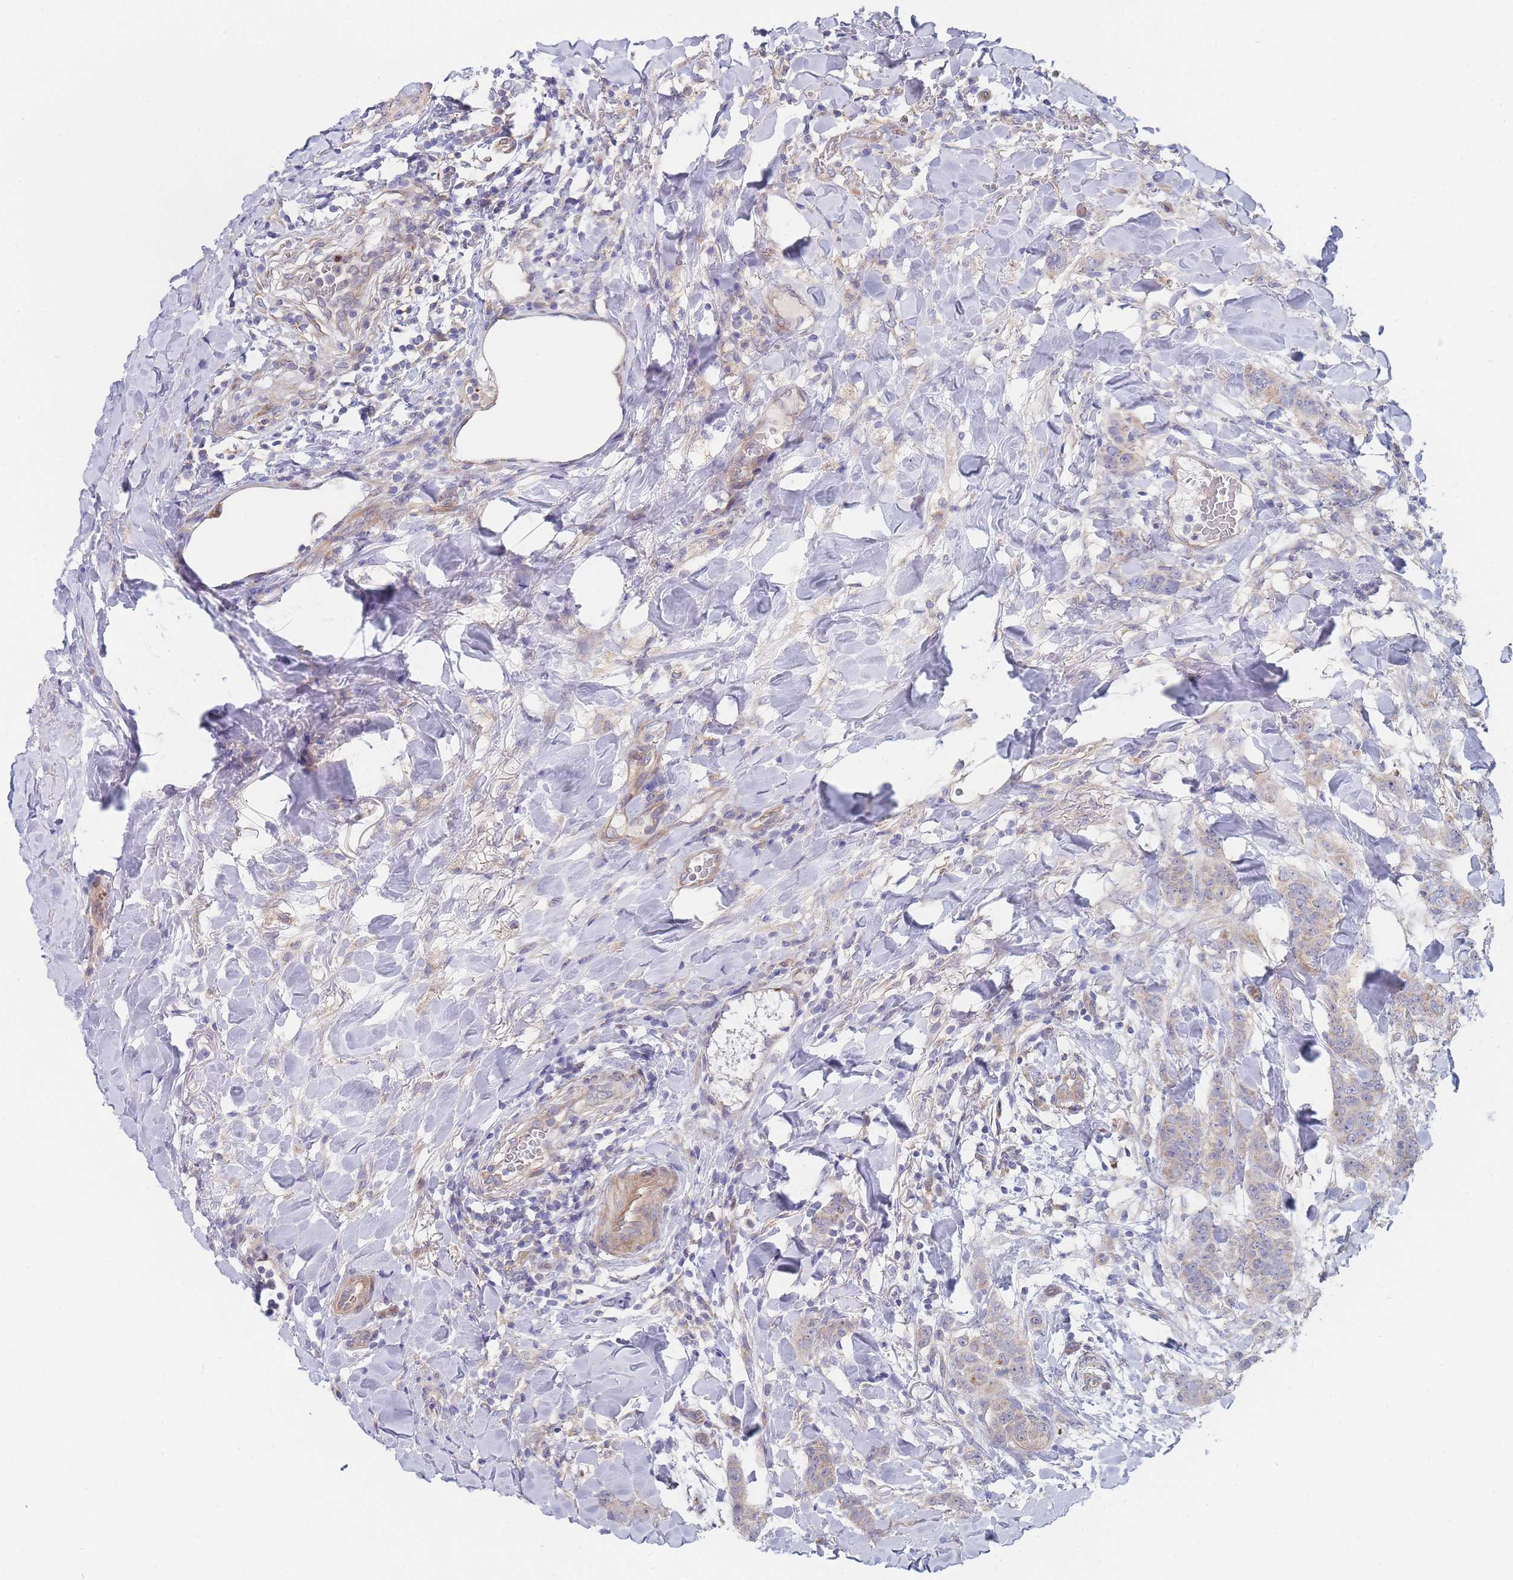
{"staining": {"intensity": "weak", "quantity": "<25%", "location": "cytoplasmic/membranous"}, "tissue": "breast cancer", "cell_type": "Tumor cells", "image_type": "cancer", "snomed": [{"axis": "morphology", "description": "Duct carcinoma"}, {"axis": "topography", "description": "Breast"}], "caption": "Immunohistochemistry (IHC) image of breast cancer stained for a protein (brown), which shows no positivity in tumor cells.", "gene": "NUB1", "patient": {"sex": "female", "age": 40}}